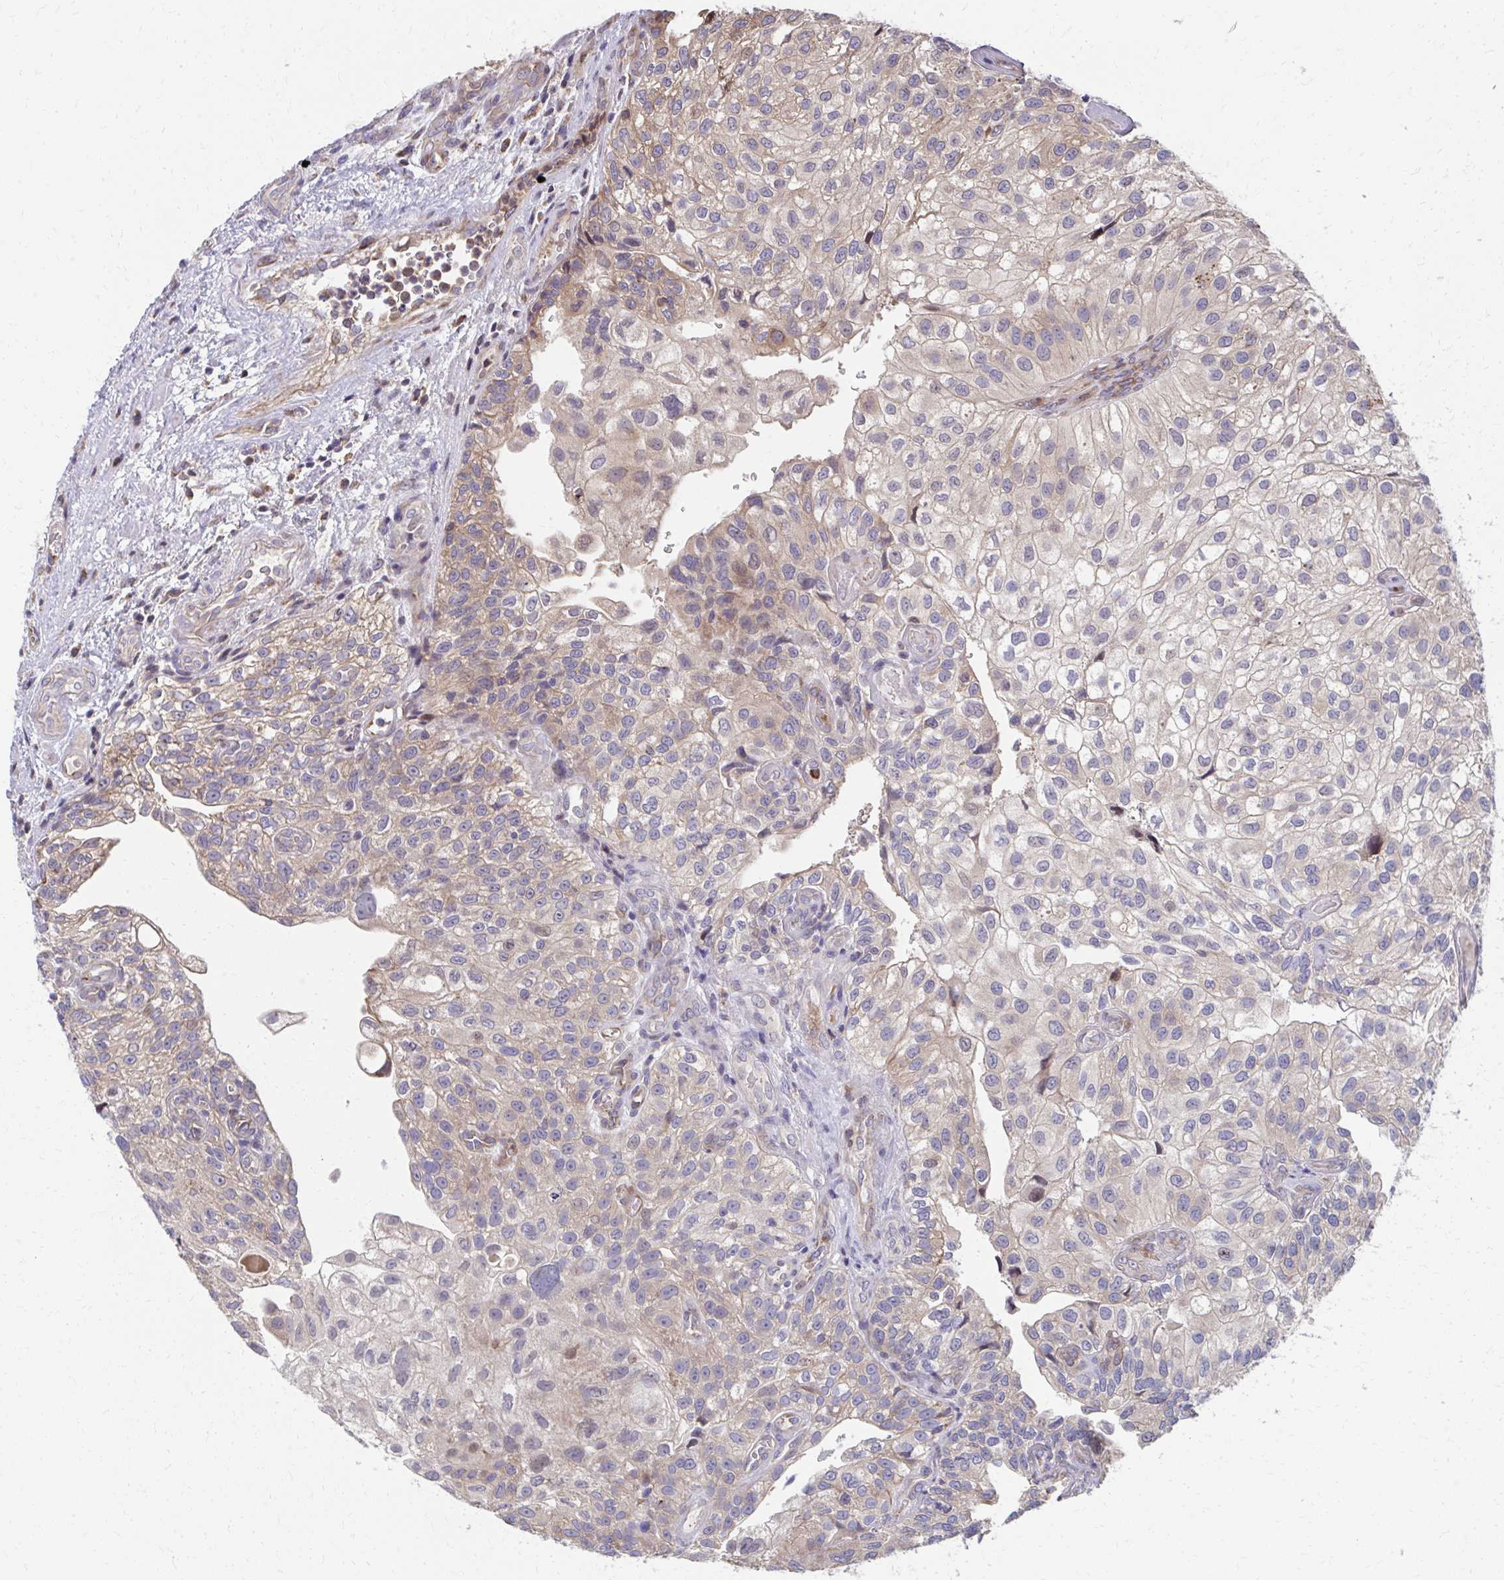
{"staining": {"intensity": "weak", "quantity": "25%-75%", "location": "cytoplasmic/membranous"}, "tissue": "urothelial cancer", "cell_type": "Tumor cells", "image_type": "cancer", "snomed": [{"axis": "morphology", "description": "Urothelial carcinoma, NOS"}, {"axis": "topography", "description": "Urinary bladder"}], "caption": "IHC of human urothelial cancer exhibits low levels of weak cytoplasmic/membranous positivity in about 25%-75% of tumor cells.", "gene": "ZNF778", "patient": {"sex": "male", "age": 87}}